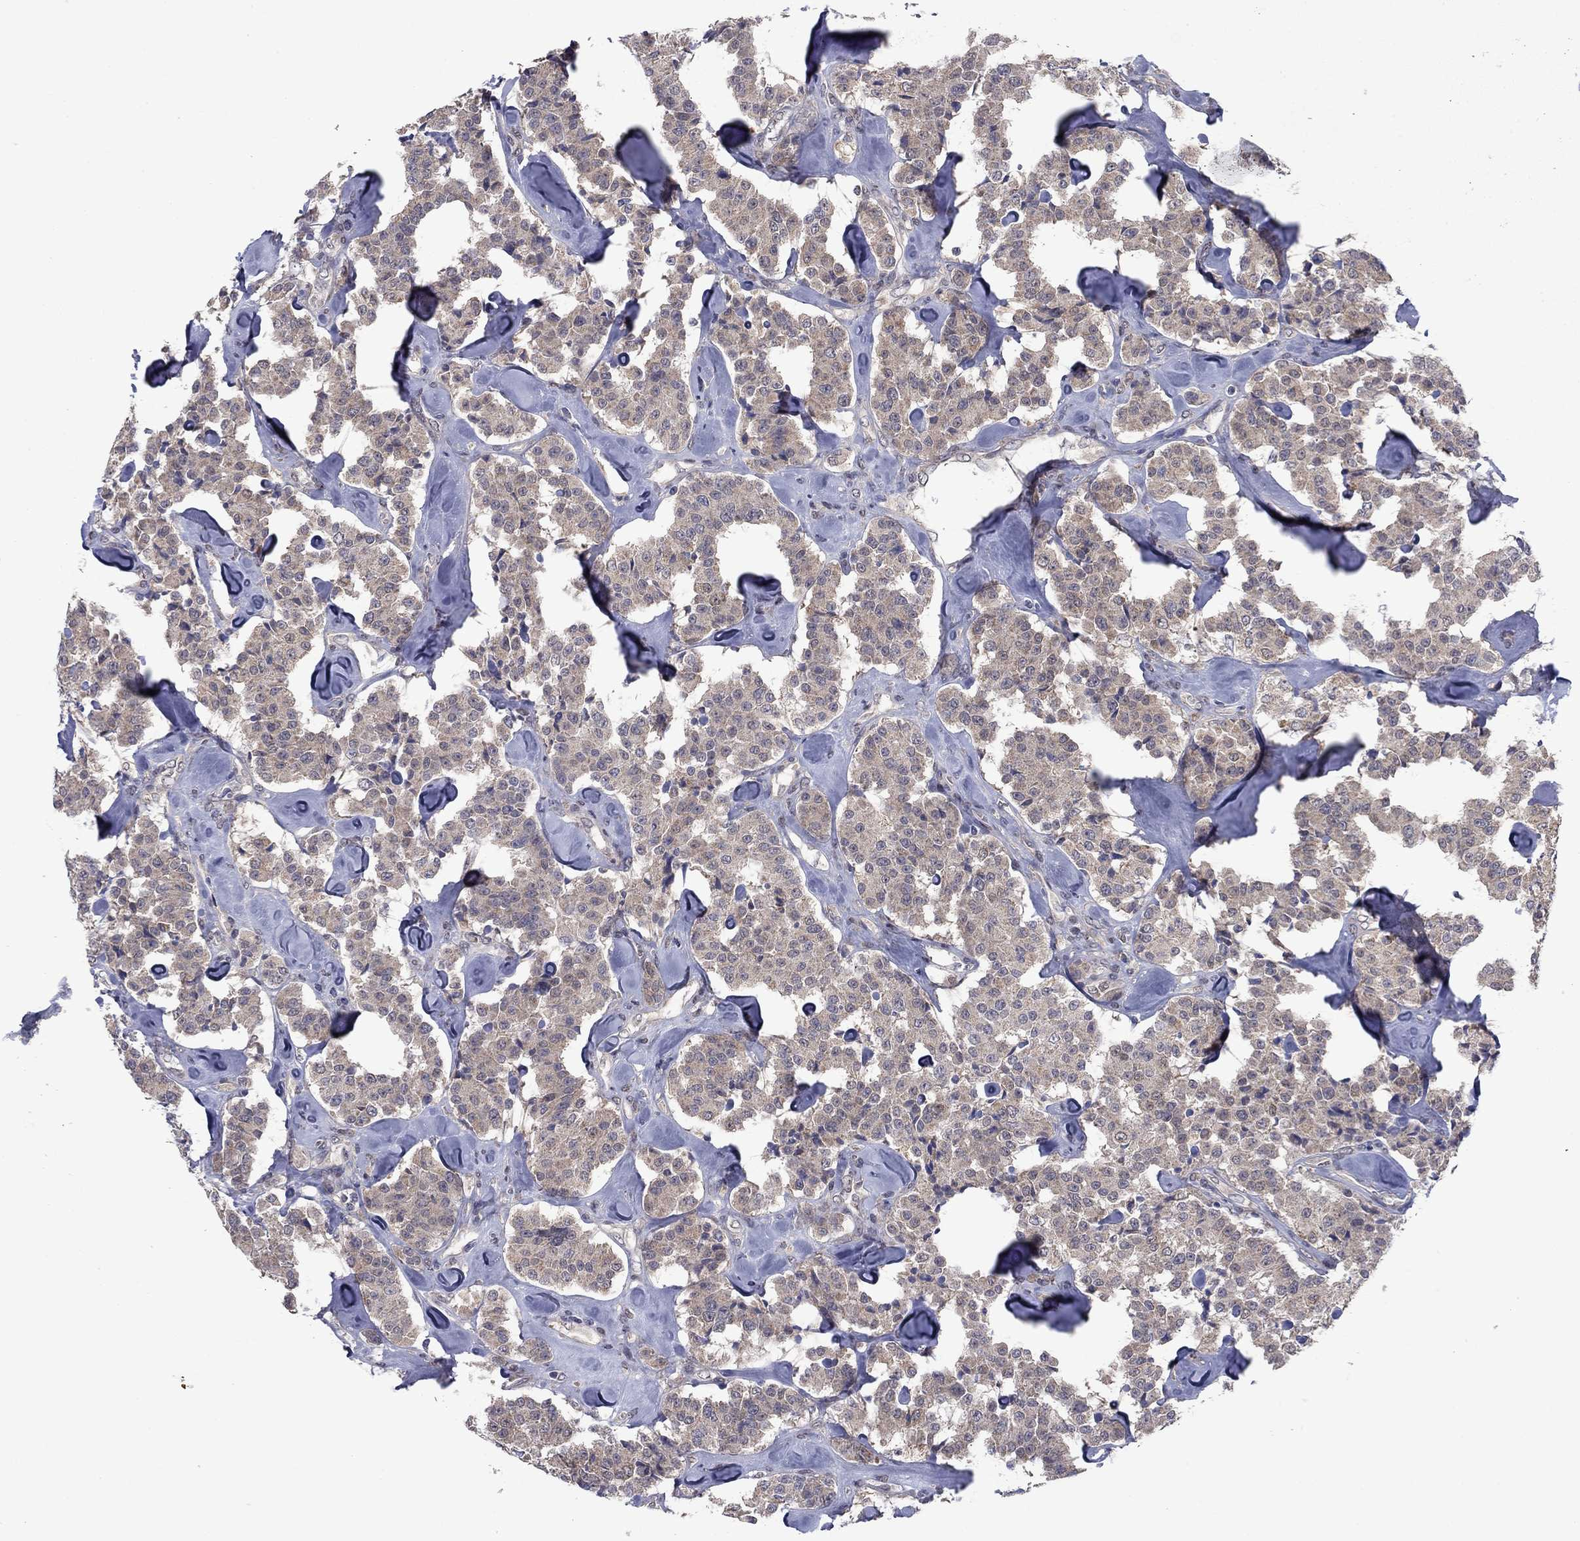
{"staining": {"intensity": "weak", "quantity": "25%-75%", "location": "cytoplasmic/membranous"}, "tissue": "carcinoid", "cell_type": "Tumor cells", "image_type": "cancer", "snomed": [{"axis": "morphology", "description": "Carcinoid, malignant, NOS"}, {"axis": "topography", "description": "Pancreas"}], "caption": "Immunohistochemical staining of human malignant carcinoid reveals low levels of weak cytoplasmic/membranous protein positivity in approximately 25%-75% of tumor cells.", "gene": "GRHPR", "patient": {"sex": "male", "age": 41}}